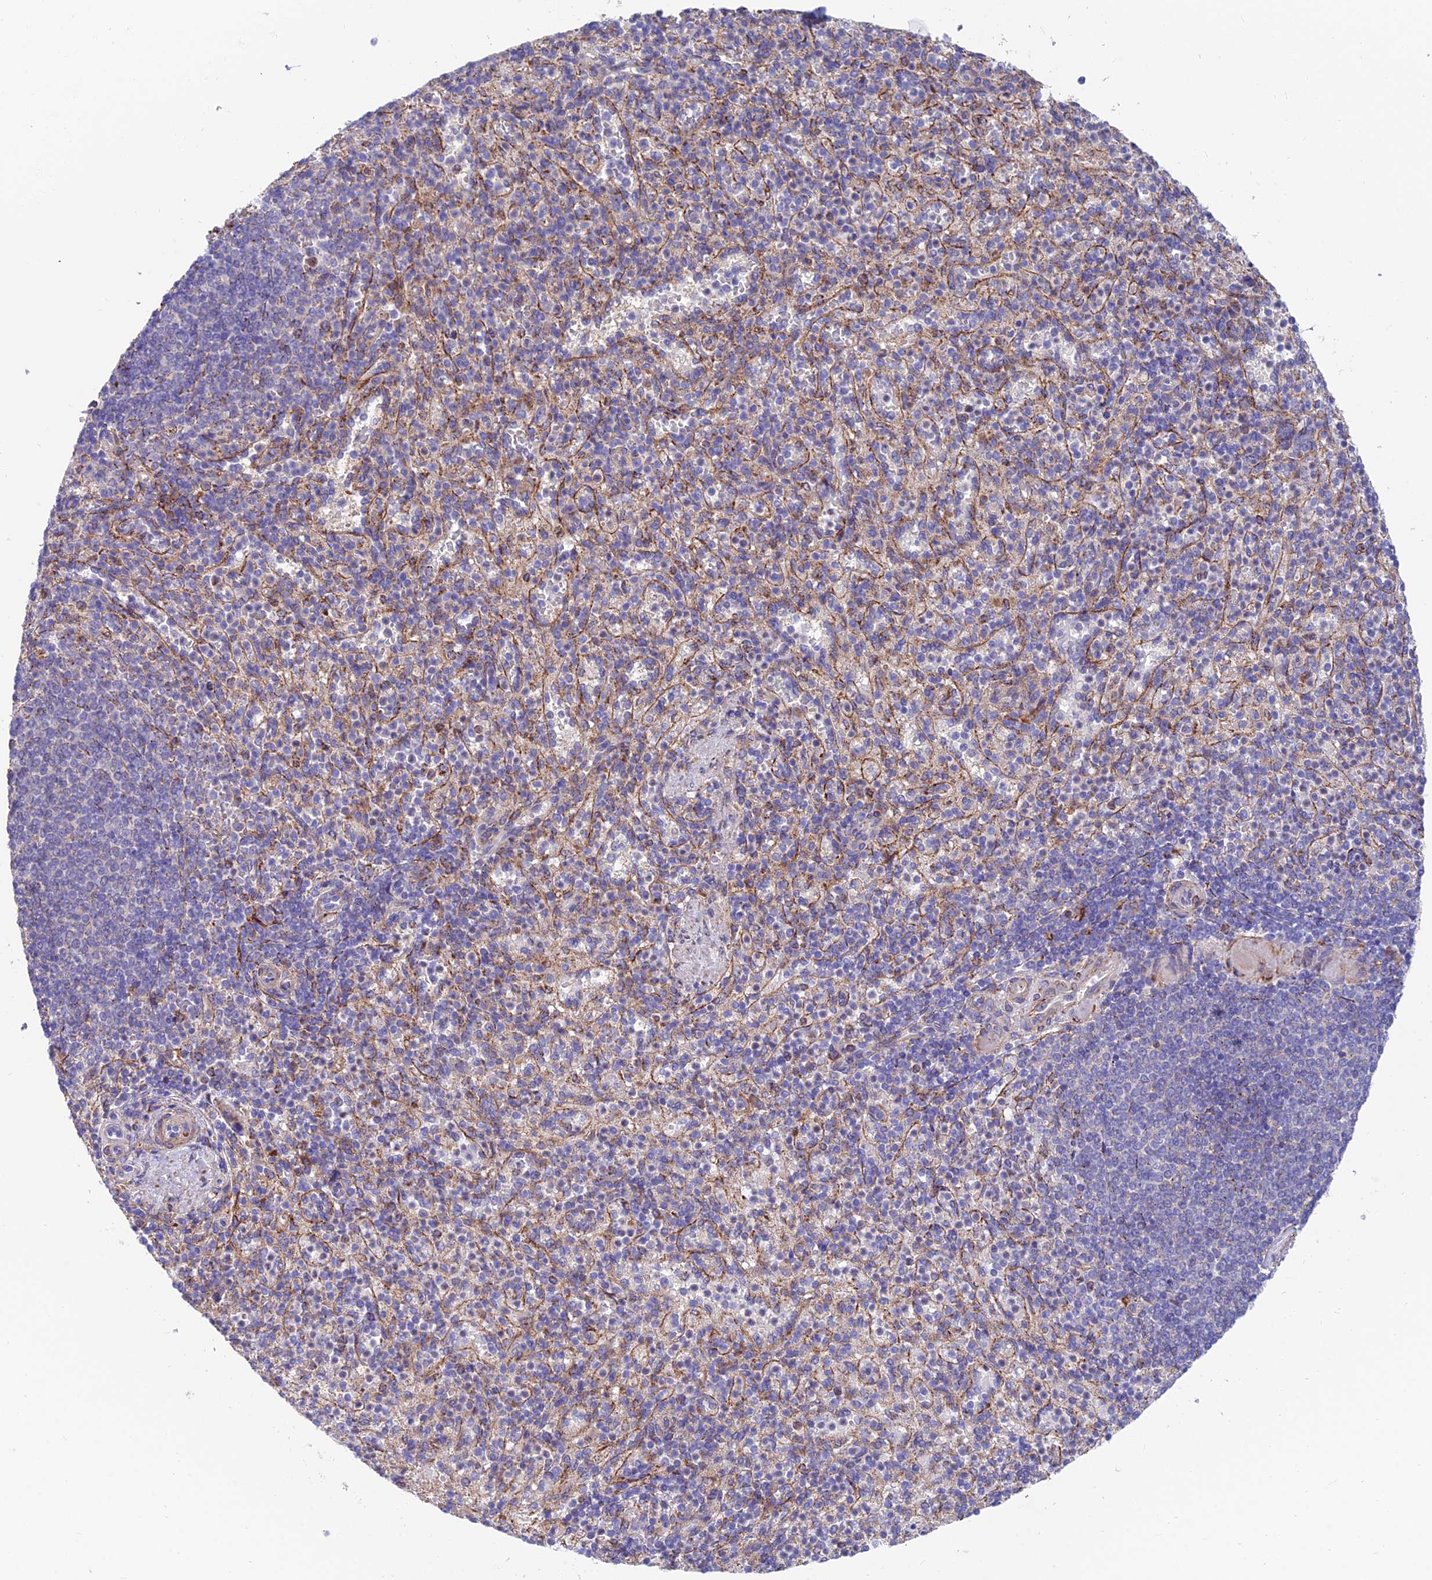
{"staining": {"intensity": "negative", "quantity": "none", "location": "none"}, "tissue": "spleen", "cell_type": "Cells in red pulp", "image_type": "normal", "snomed": [{"axis": "morphology", "description": "Normal tissue, NOS"}, {"axis": "topography", "description": "Spleen"}], "caption": "DAB immunohistochemical staining of normal spleen shows no significant positivity in cells in red pulp.", "gene": "TIGD6", "patient": {"sex": "female", "age": 74}}